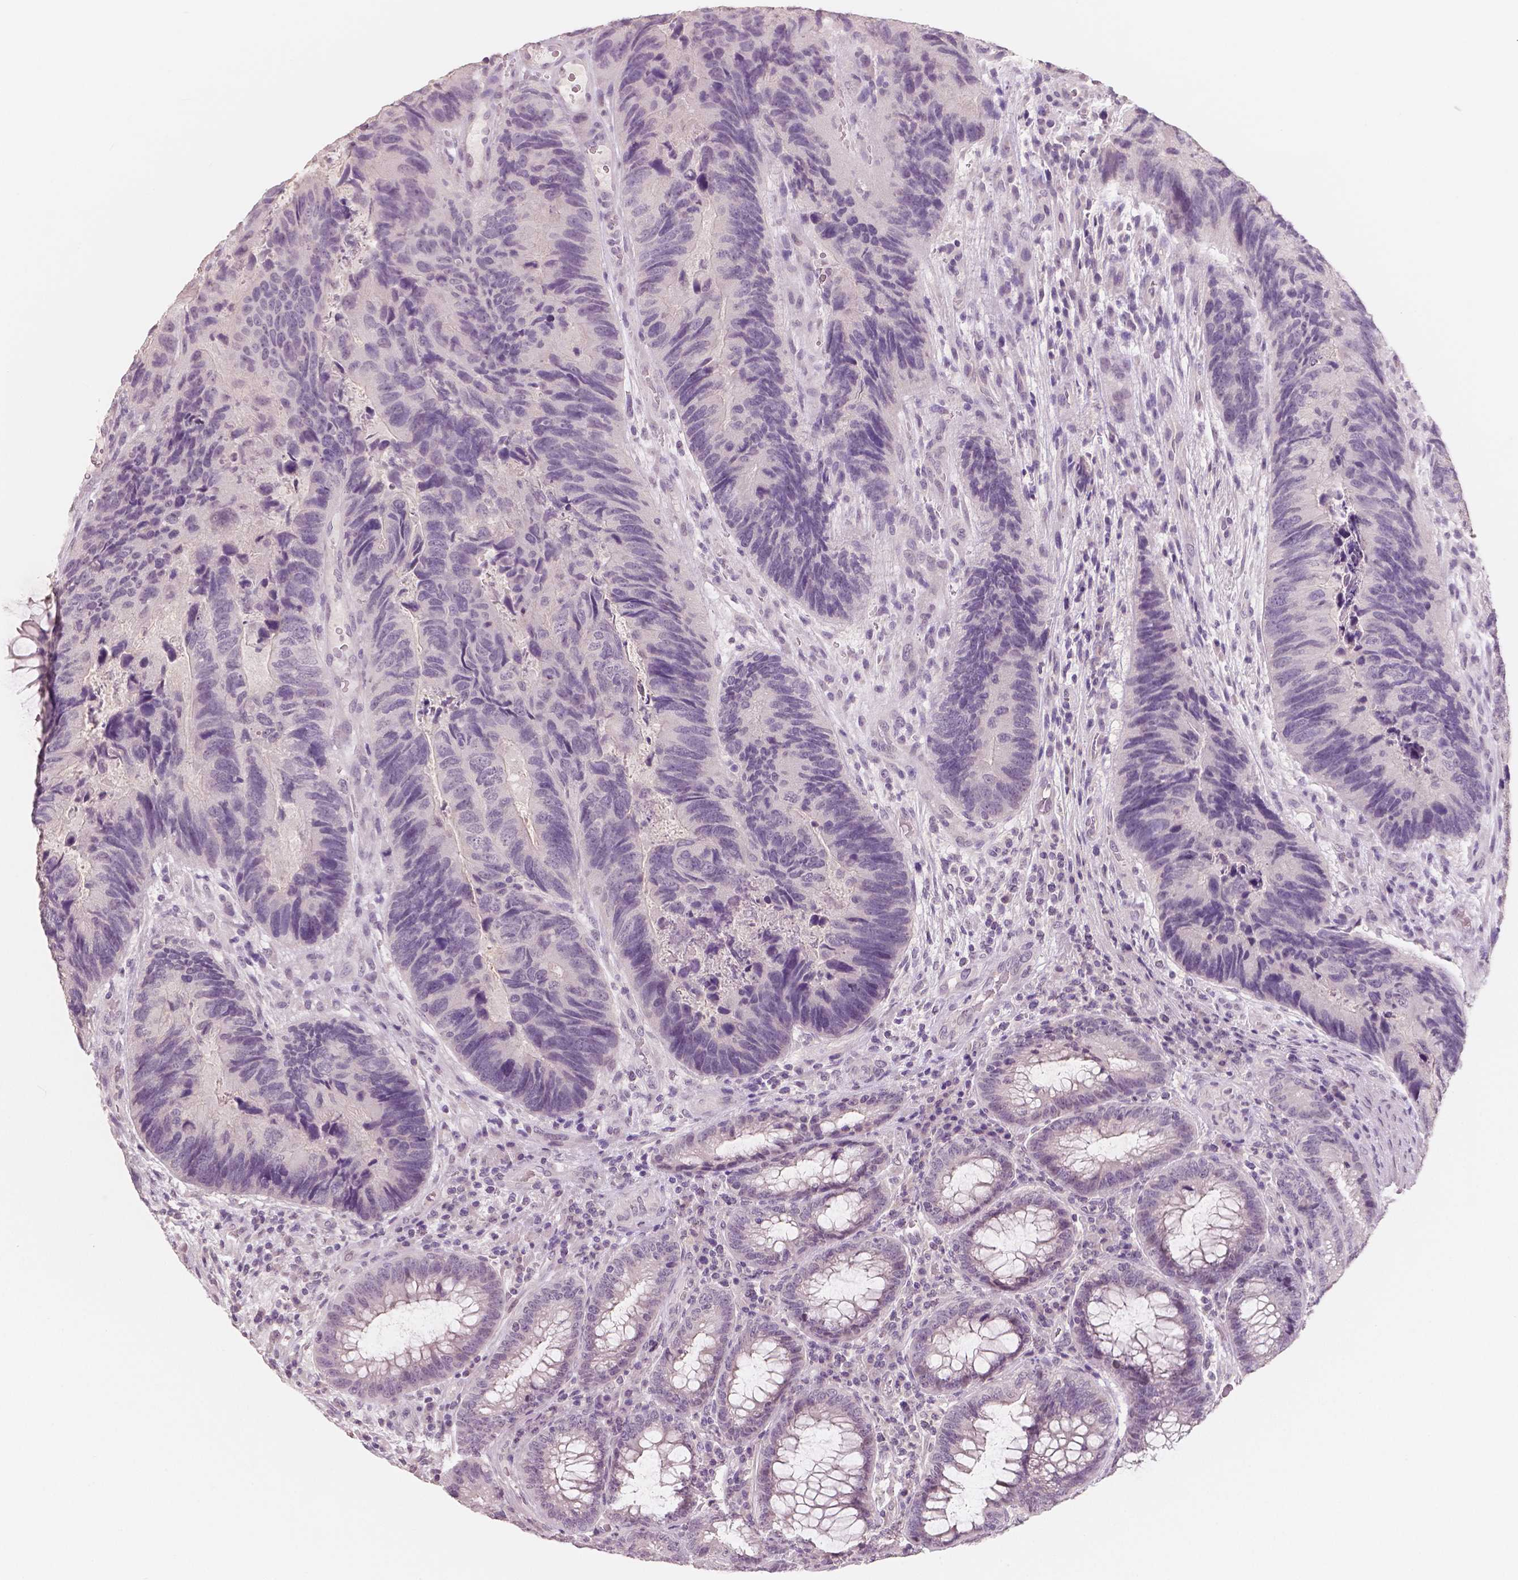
{"staining": {"intensity": "negative", "quantity": "none", "location": "none"}, "tissue": "colorectal cancer", "cell_type": "Tumor cells", "image_type": "cancer", "snomed": [{"axis": "morphology", "description": "Adenocarcinoma, NOS"}, {"axis": "topography", "description": "Colon"}], "caption": "Tumor cells are negative for brown protein staining in colorectal adenocarcinoma.", "gene": "NECAB1", "patient": {"sex": "female", "age": 67}}